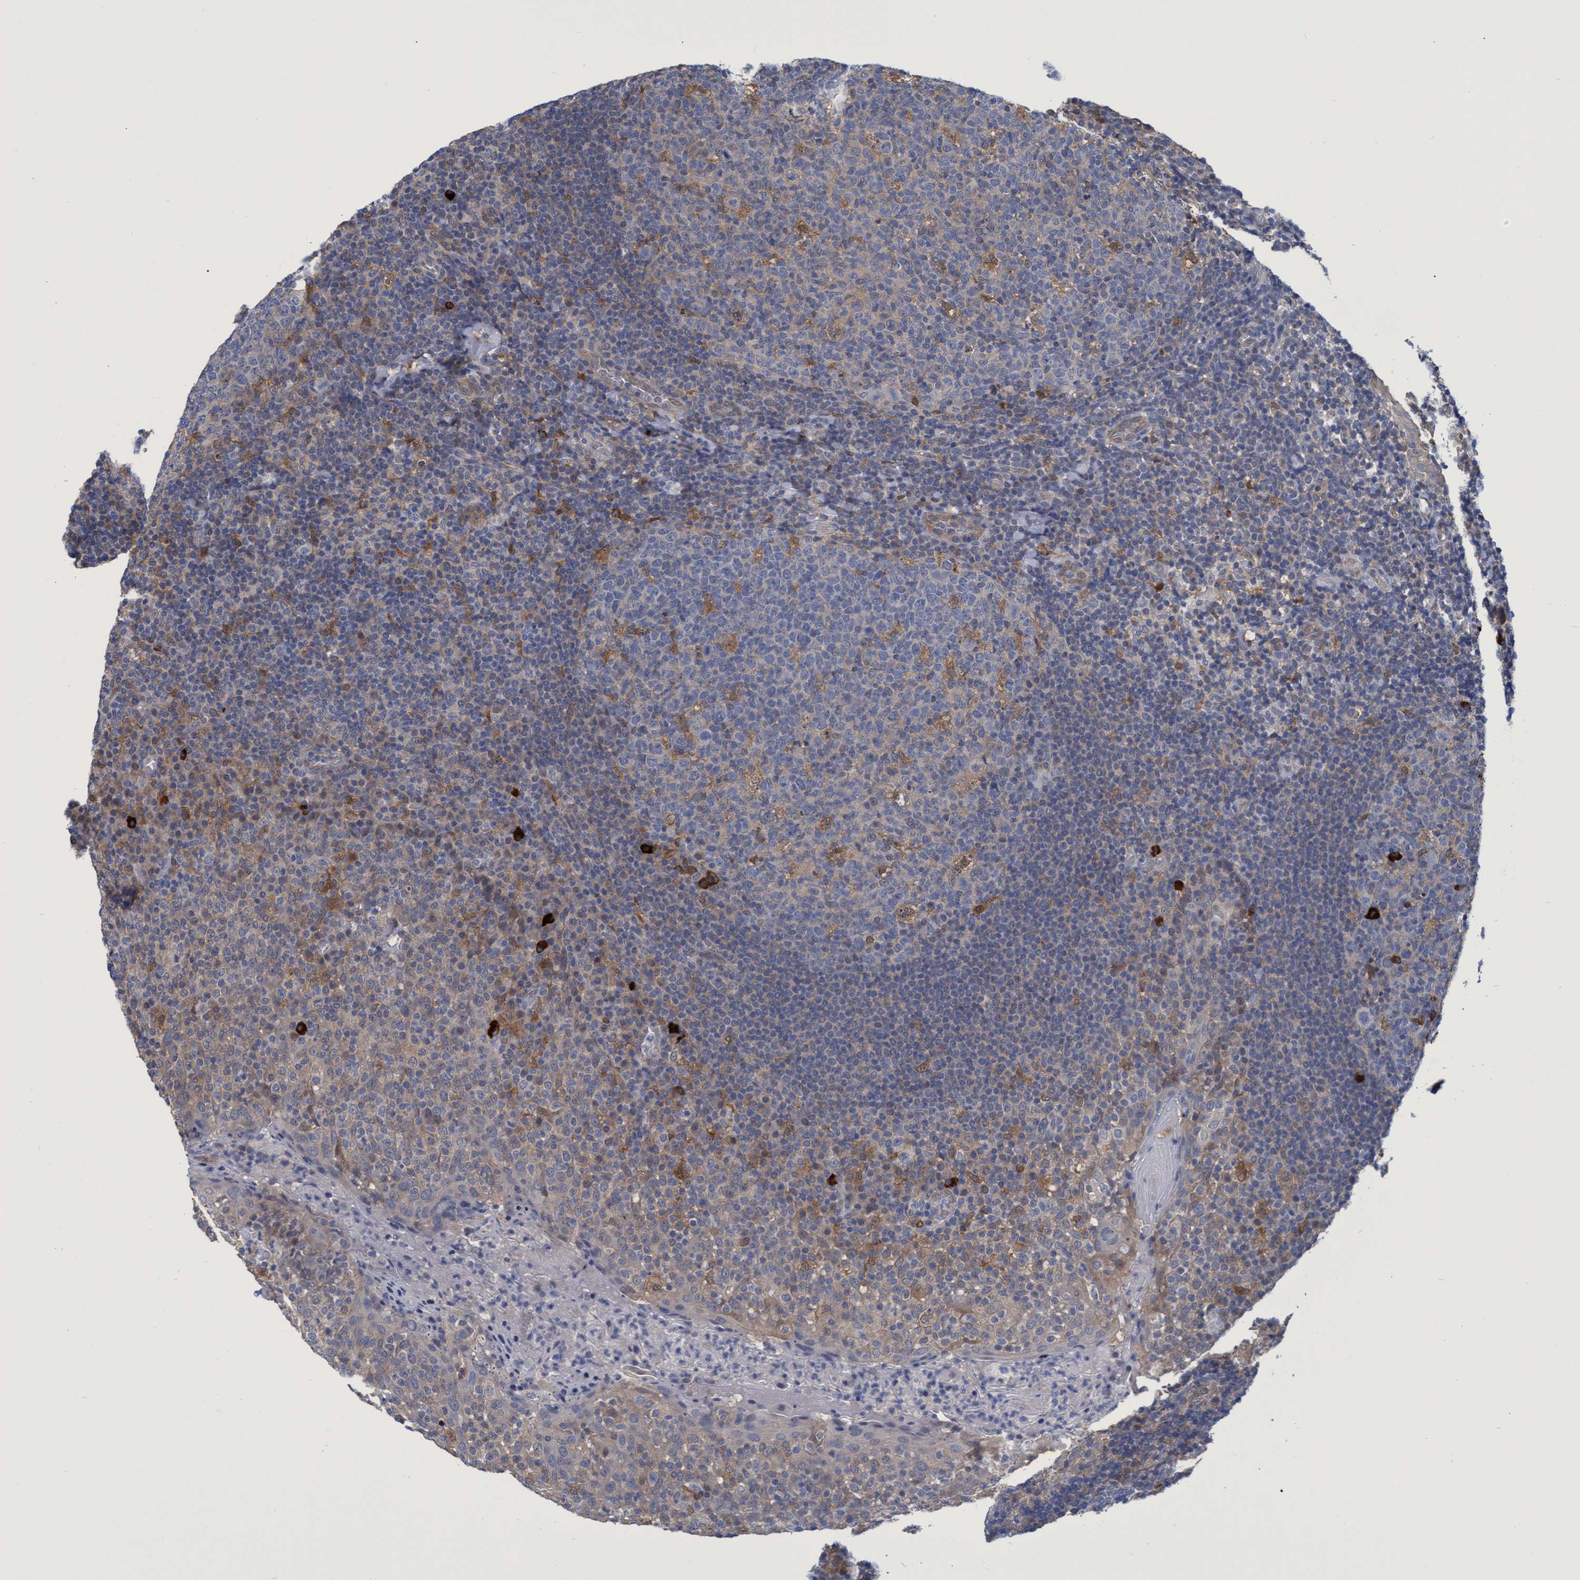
{"staining": {"intensity": "moderate", "quantity": "<25%", "location": "cytoplasmic/membranous"}, "tissue": "tonsil", "cell_type": "Germinal center cells", "image_type": "normal", "snomed": [{"axis": "morphology", "description": "Normal tissue, NOS"}, {"axis": "topography", "description": "Tonsil"}], "caption": "Moderate cytoplasmic/membranous expression for a protein is identified in approximately <25% of germinal center cells of benign tonsil using IHC.", "gene": "PNPO", "patient": {"sex": "female", "age": 19}}